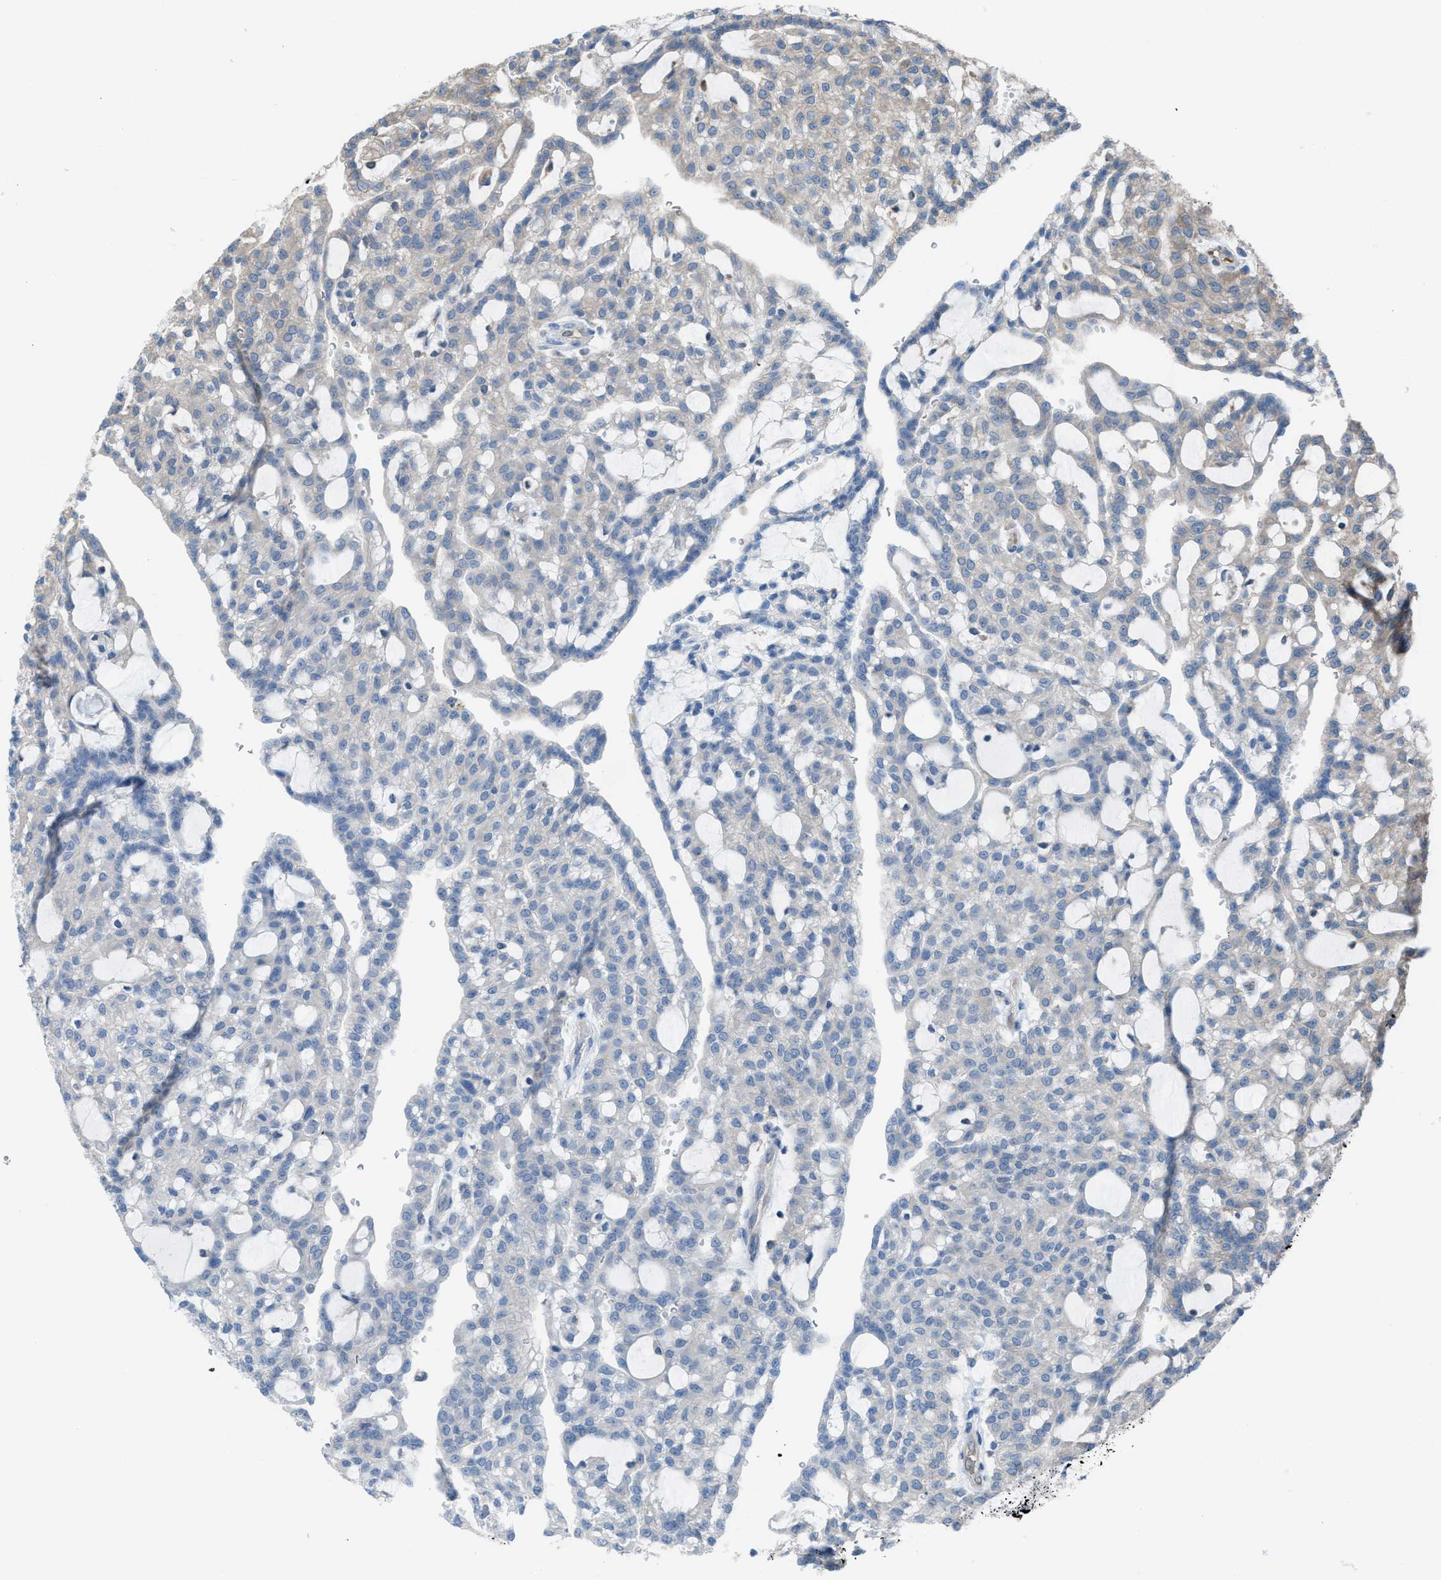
{"staining": {"intensity": "negative", "quantity": "none", "location": "none"}, "tissue": "renal cancer", "cell_type": "Tumor cells", "image_type": "cancer", "snomed": [{"axis": "morphology", "description": "Adenocarcinoma, NOS"}, {"axis": "topography", "description": "Kidney"}], "caption": "Tumor cells show no significant protein expression in renal cancer.", "gene": "PLAA", "patient": {"sex": "male", "age": 63}}